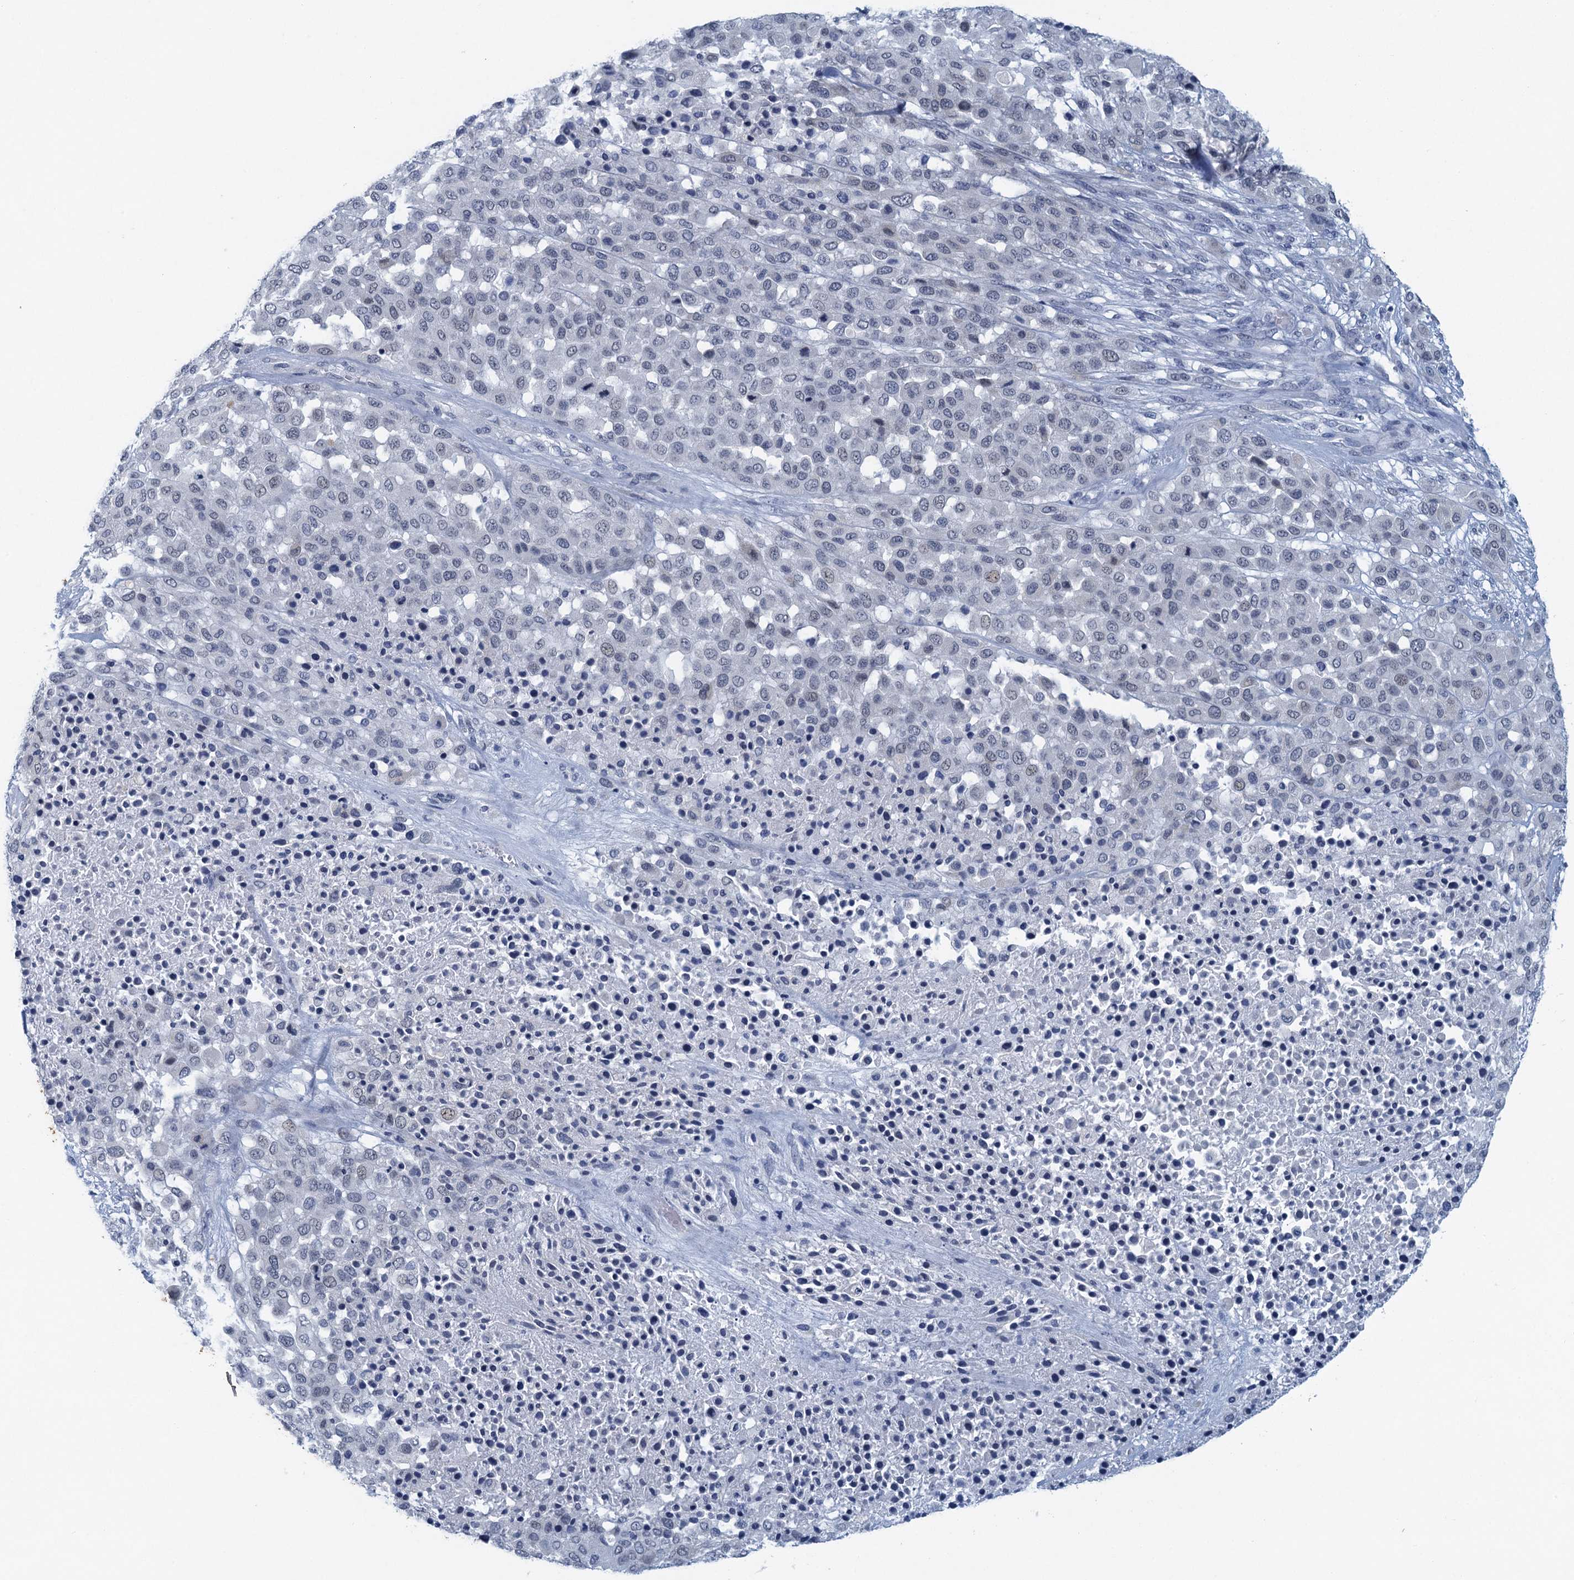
{"staining": {"intensity": "negative", "quantity": "none", "location": "none"}, "tissue": "melanoma", "cell_type": "Tumor cells", "image_type": "cancer", "snomed": [{"axis": "morphology", "description": "Malignant melanoma, Metastatic site"}, {"axis": "topography", "description": "Skin"}], "caption": "Immunohistochemical staining of human malignant melanoma (metastatic site) displays no significant expression in tumor cells.", "gene": "ENSG00000131152", "patient": {"sex": "female", "age": 81}}